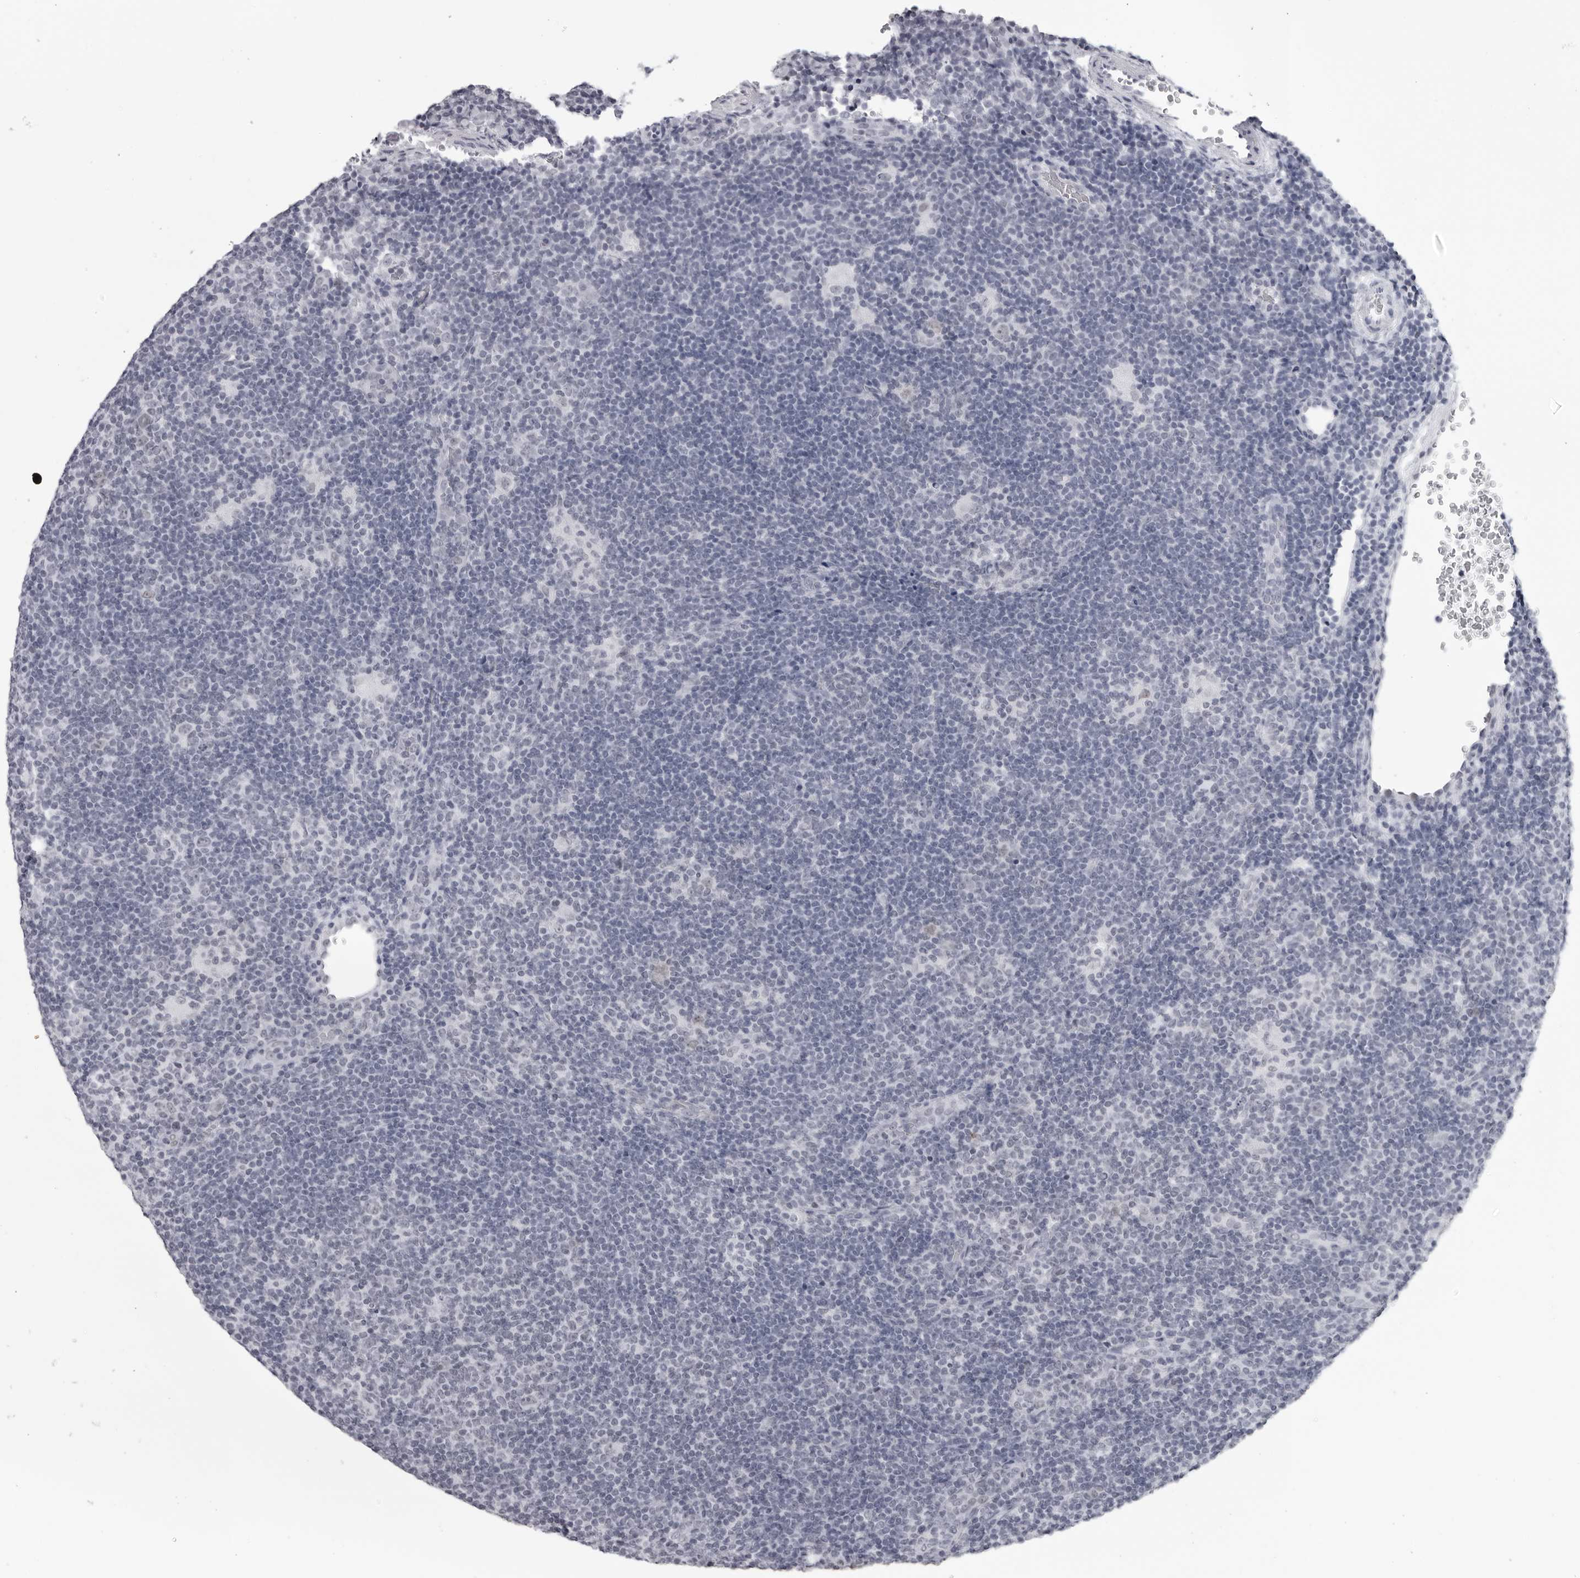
{"staining": {"intensity": "negative", "quantity": "none", "location": "none"}, "tissue": "lymphoma", "cell_type": "Tumor cells", "image_type": "cancer", "snomed": [{"axis": "morphology", "description": "Hodgkin's disease, NOS"}, {"axis": "topography", "description": "Lymph node"}], "caption": "High power microscopy micrograph of an immunohistochemistry histopathology image of Hodgkin's disease, revealing no significant expression in tumor cells.", "gene": "ESPN", "patient": {"sex": "female", "age": 57}}